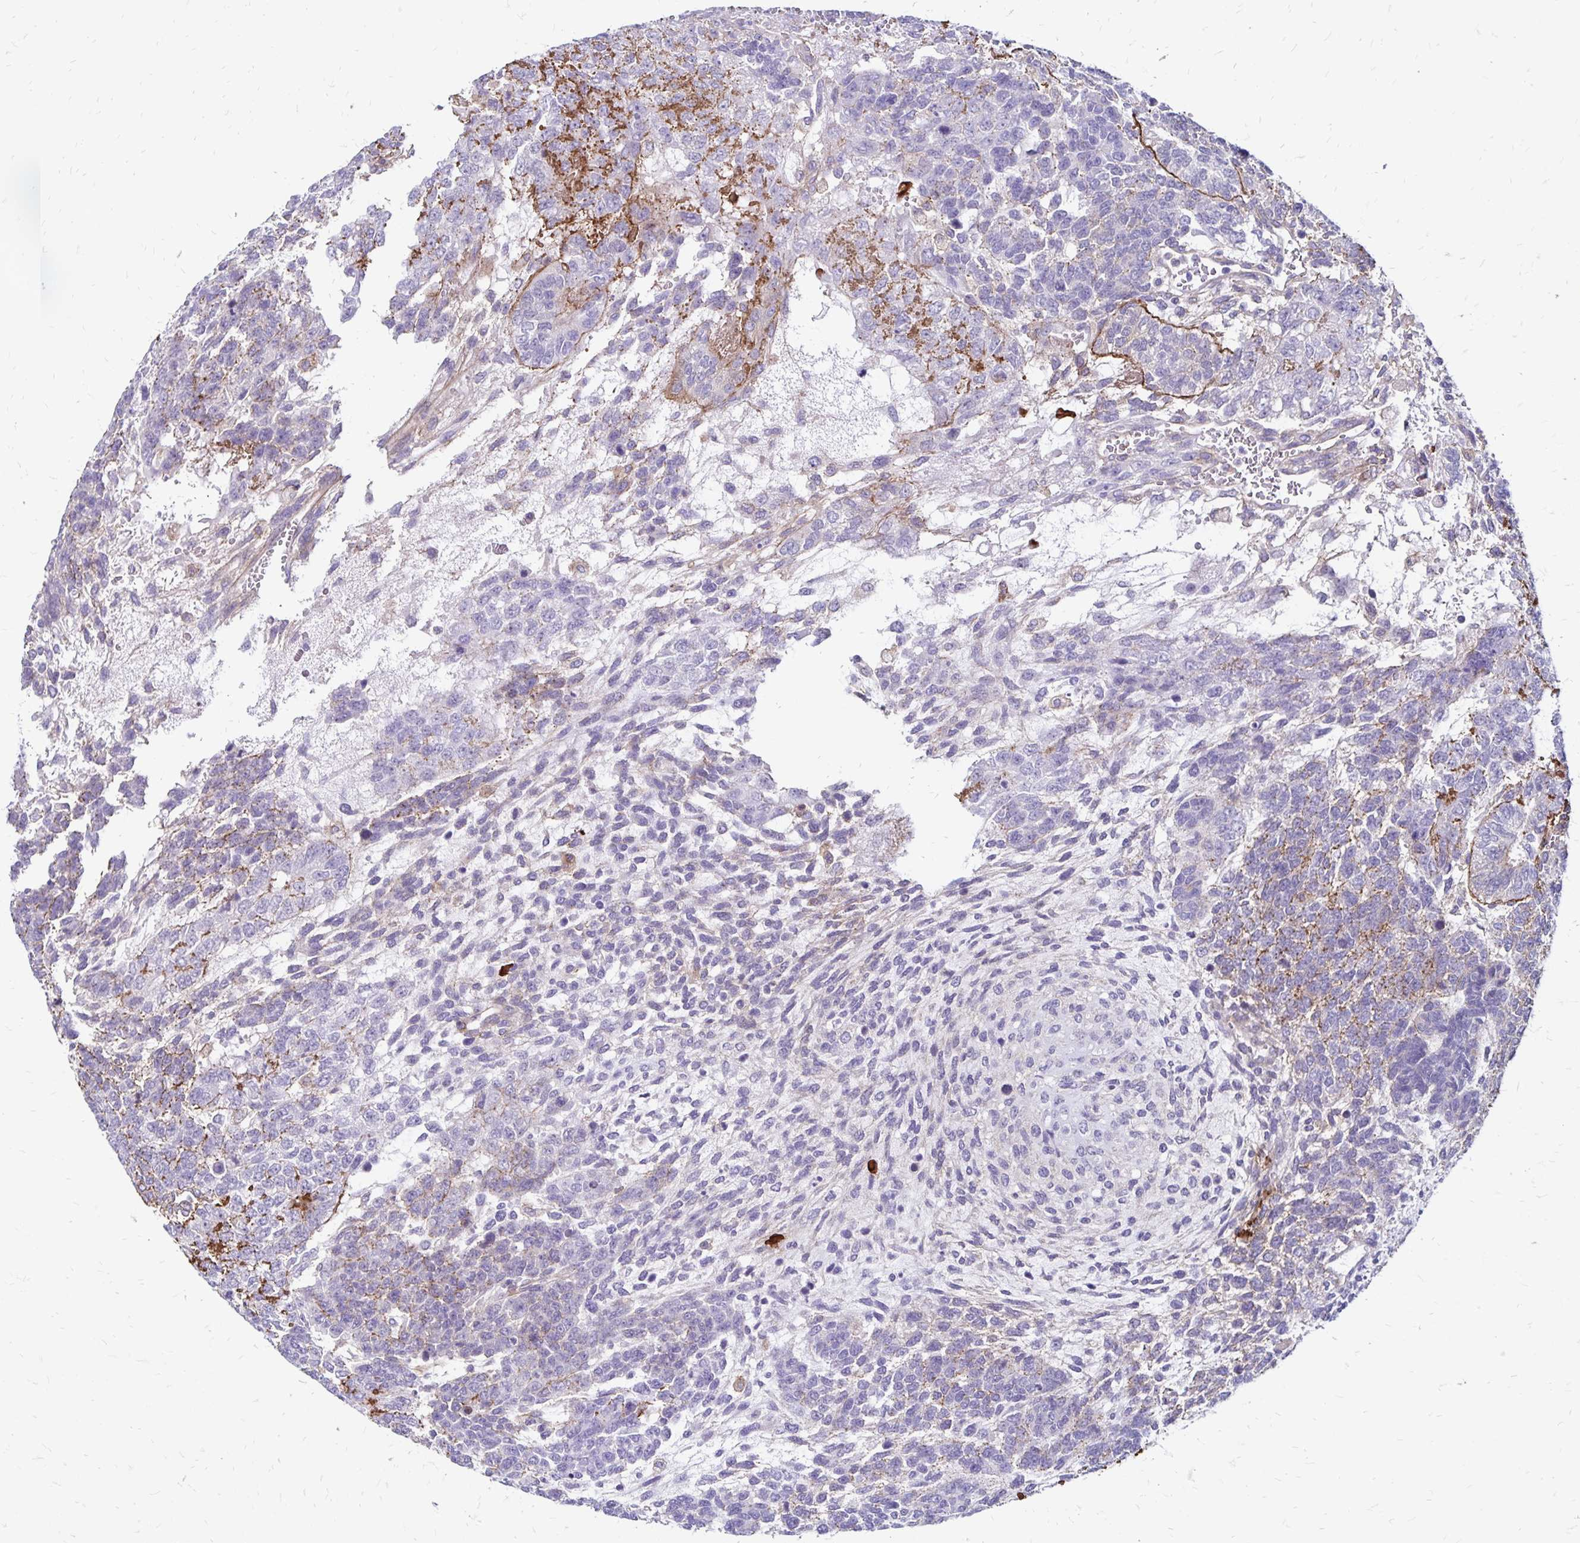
{"staining": {"intensity": "moderate", "quantity": "<25%", "location": "cytoplasmic/membranous"}, "tissue": "testis cancer", "cell_type": "Tumor cells", "image_type": "cancer", "snomed": [{"axis": "morphology", "description": "Normal tissue, NOS"}, {"axis": "morphology", "description": "Carcinoma, Embryonal, NOS"}, {"axis": "topography", "description": "Testis"}, {"axis": "topography", "description": "Epididymis"}], "caption": "Embryonal carcinoma (testis) stained for a protein (brown) displays moderate cytoplasmic/membranous positive positivity in approximately <25% of tumor cells.", "gene": "TNS3", "patient": {"sex": "male", "age": 23}}